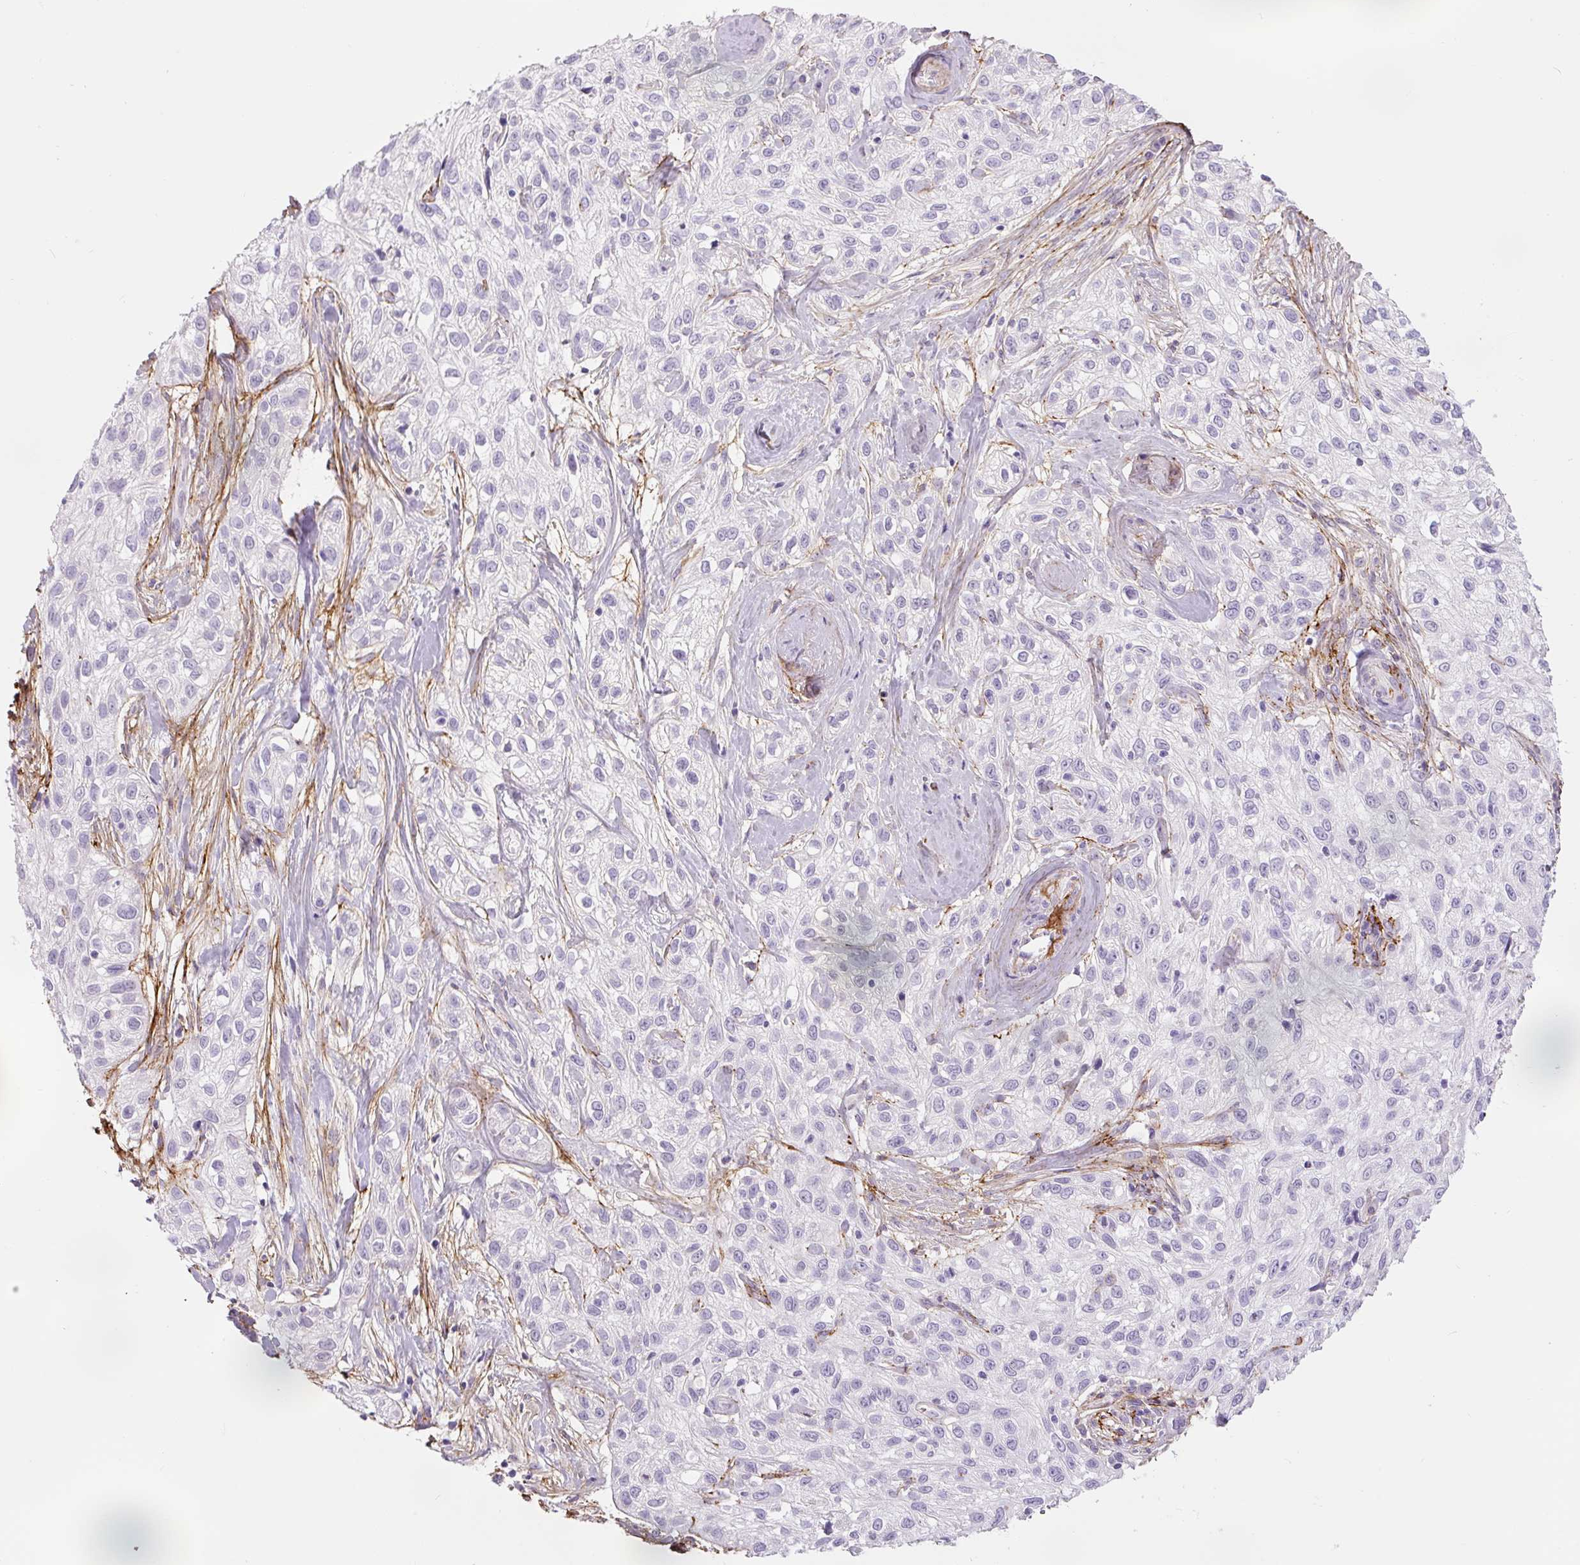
{"staining": {"intensity": "negative", "quantity": "none", "location": "none"}, "tissue": "skin cancer", "cell_type": "Tumor cells", "image_type": "cancer", "snomed": [{"axis": "morphology", "description": "Squamous cell carcinoma, NOS"}, {"axis": "topography", "description": "Skin"}], "caption": "This histopathology image is of skin squamous cell carcinoma stained with IHC to label a protein in brown with the nuclei are counter-stained blue. There is no expression in tumor cells.", "gene": "FBN1", "patient": {"sex": "male", "age": 82}}